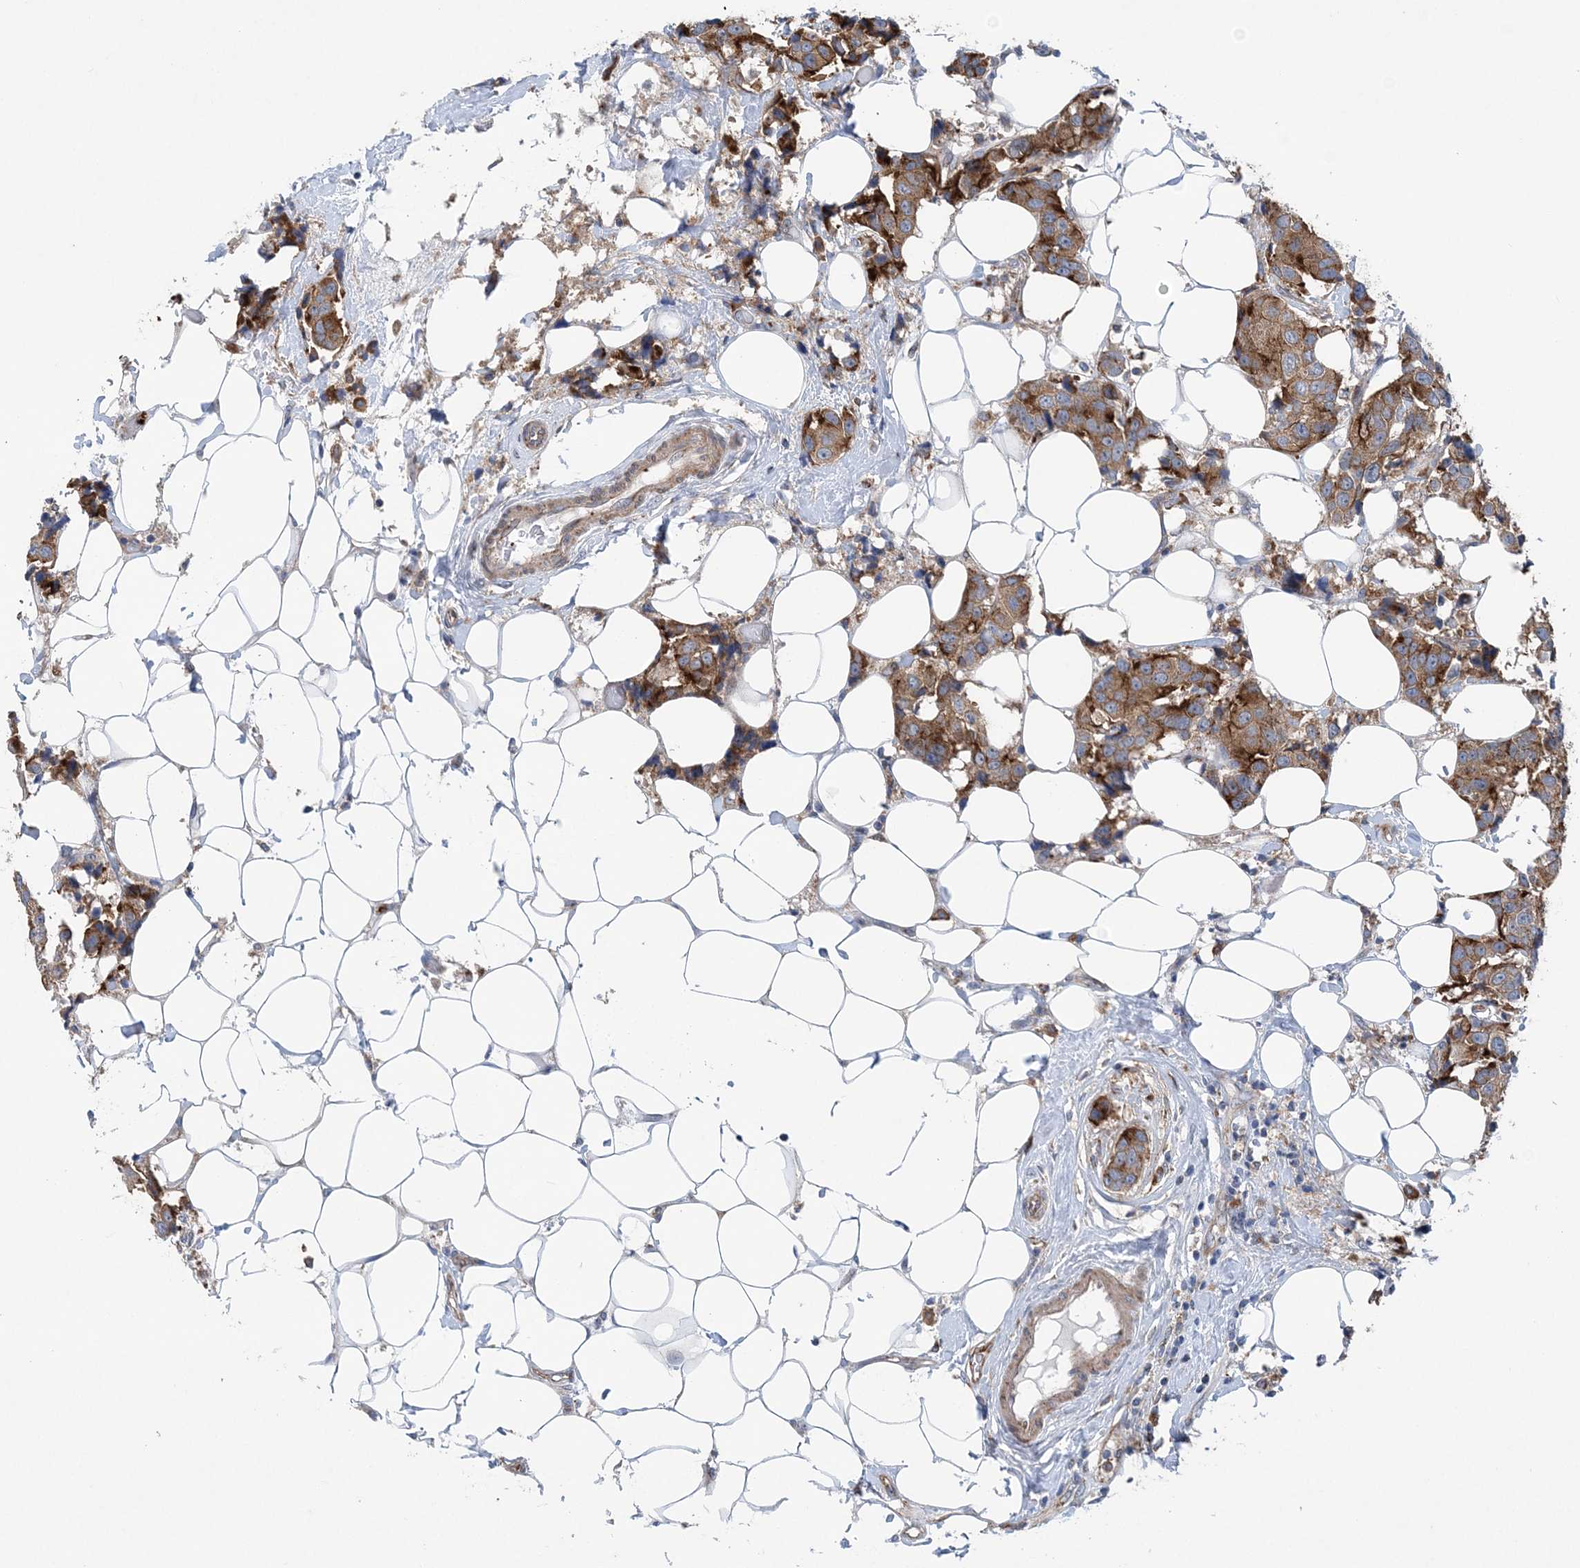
{"staining": {"intensity": "moderate", "quantity": ">75%", "location": "cytoplasmic/membranous"}, "tissue": "breast cancer", "cell_type": "Tumor cells", "image_type": "cancer", "snomed": [{"axis": "morphology", "description": "Normal tissue, NOS"}, {"axis": "morphology", "description": "Duct carcinoma"}, {"axis": "topography", "description": "Breast"}], "caption": "Immunohistochemical staining of breast cancer shows medium levels of moderate cytoplasmic/membranous protein expression in approximately >75% of tumor cells.", "gene": "PTTG1IP", "patient": {"sex": "female", "age": 39}}